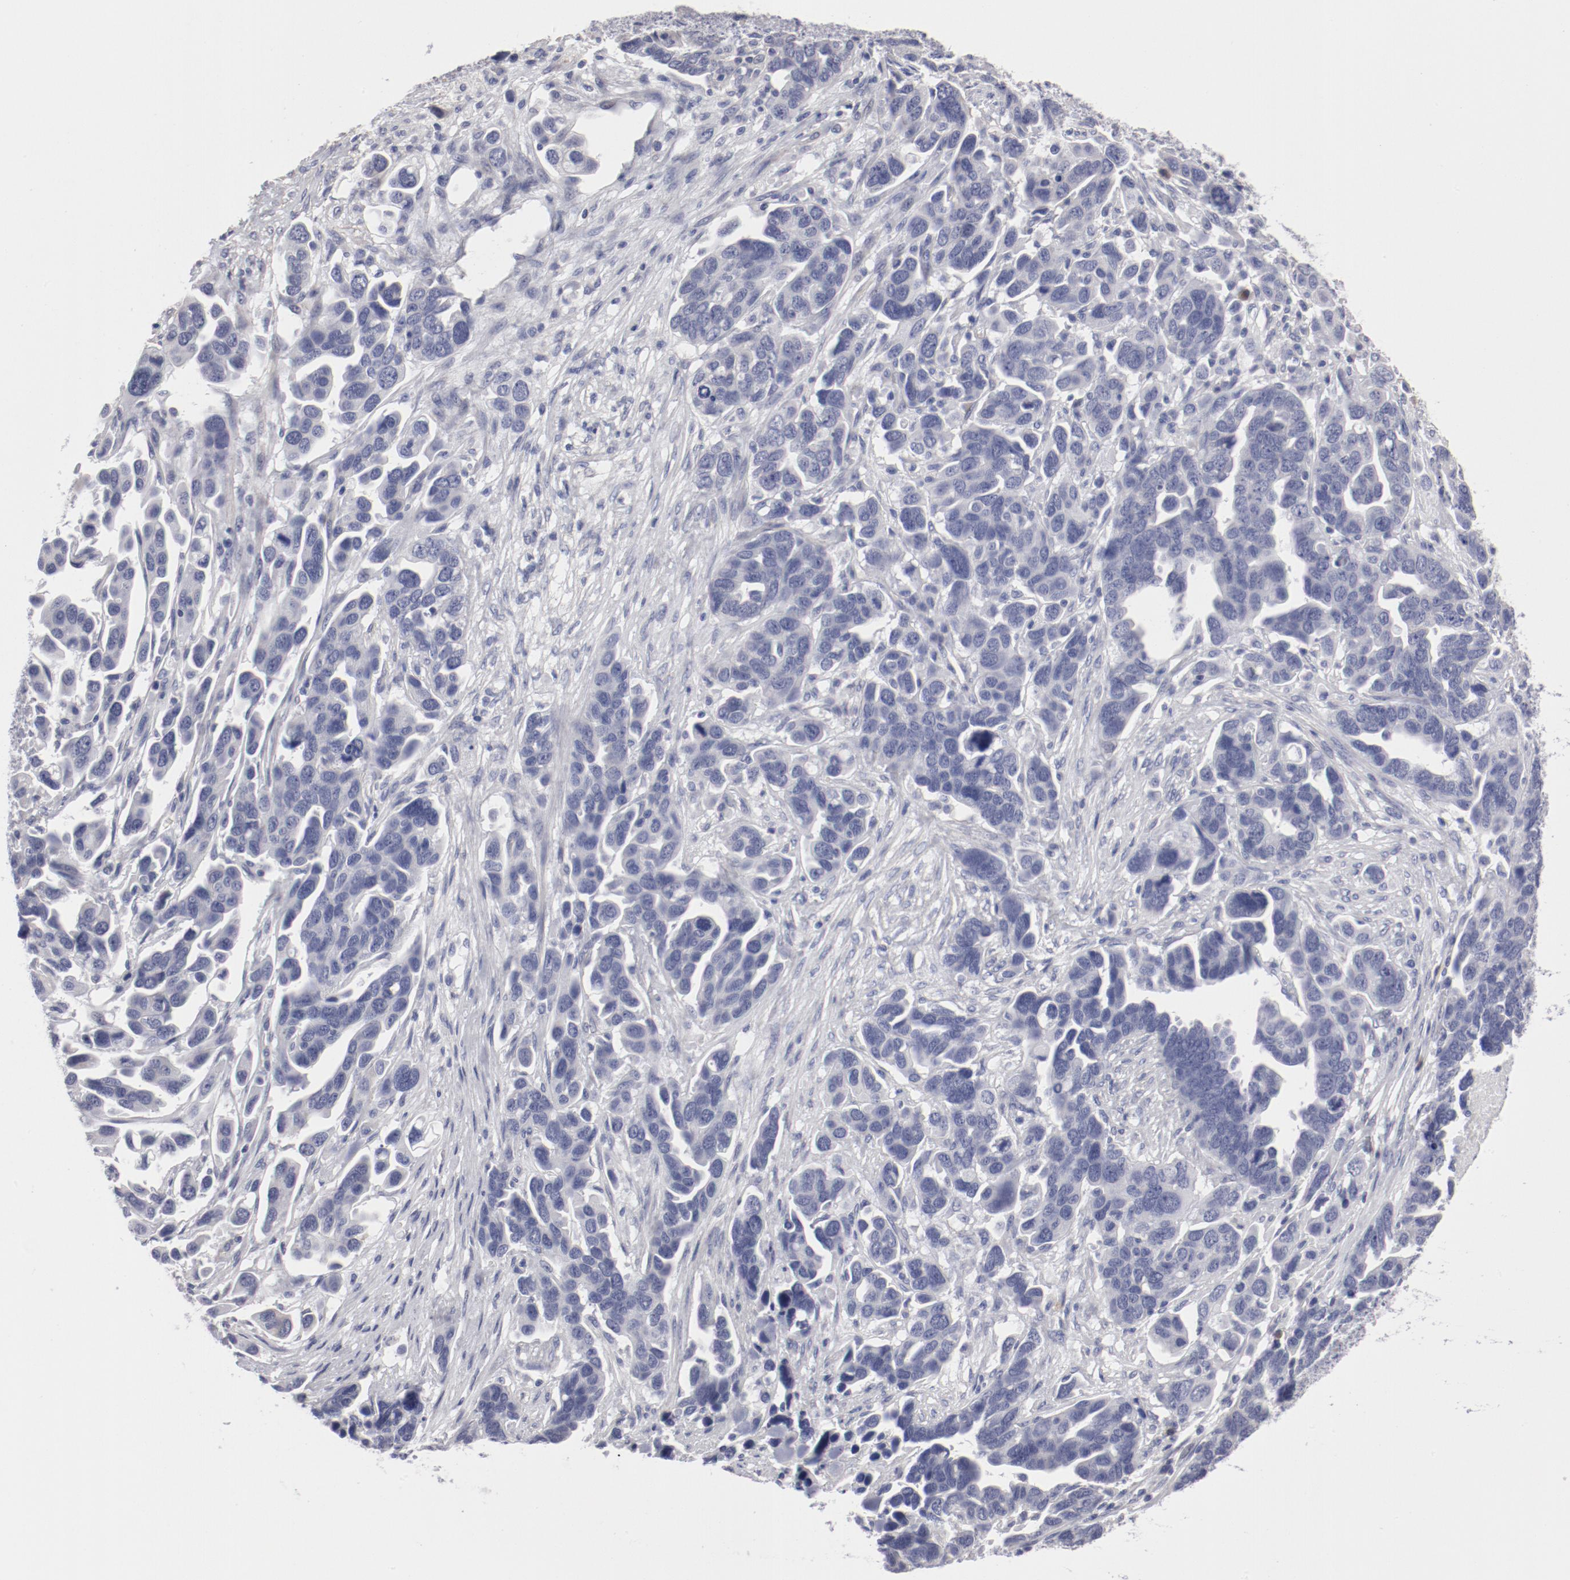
{"staining": {"intensity": "negative", "quantity": "none", "location": "none"}, "tissue": "ovarian cancer", "cell_type": "Tumor cells", "image_type": "cancer", "snomed": [{"axis": "morphology", "description": "Cystadenocarcinoma, serous, NOS"}, {"axis": "topography", "description": "Ovary"}], "caption": "Ovarian cancer was stained to show a protein in brown. There is no significant expression in tumor cells.", "gene": "LAX1", "patient": {"sex": "female", "age": 54}}